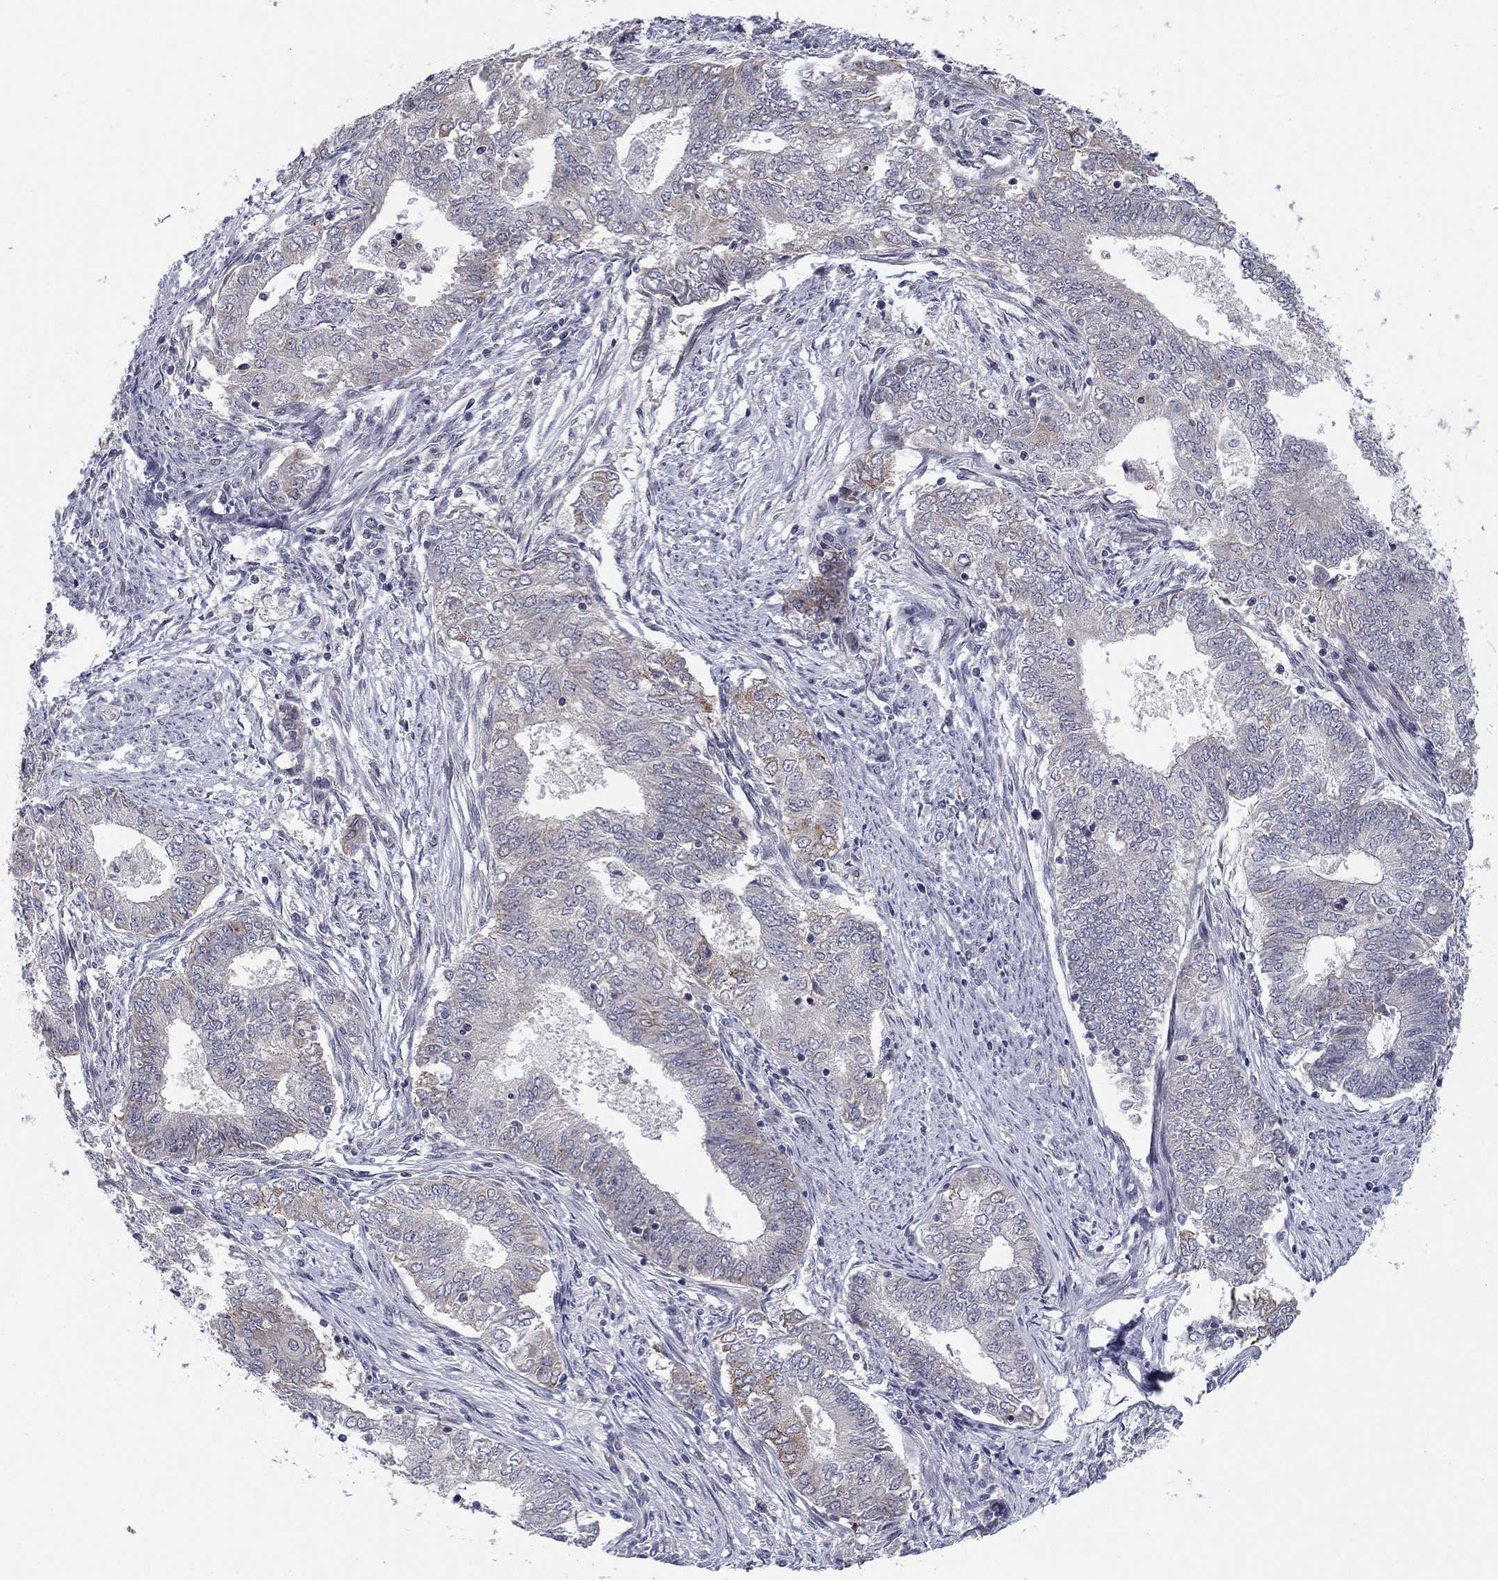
{"staining": {"intensity": "moderate", "quantity": "<25%", "location": "cytoplasmic/membranous"}, "tissue": "endometrial cancer", "cell_type": "Tumor cells", "image_type": "cancer", "snomed": [{"axis": "morphology", "description": "Adenocarcinoma, NOS"}, {"axis": "topography", "description": "Endometrium"}], "caption": "Approximately <25% of tumor cells in human adenocarcinoma (endometrial) show moderate cytoplasmic/membranous protein positivity as visualized by brown immunohistochemical staining.", "gene": "BCL11A", "patient": {"sex": "female", "age": 62}}